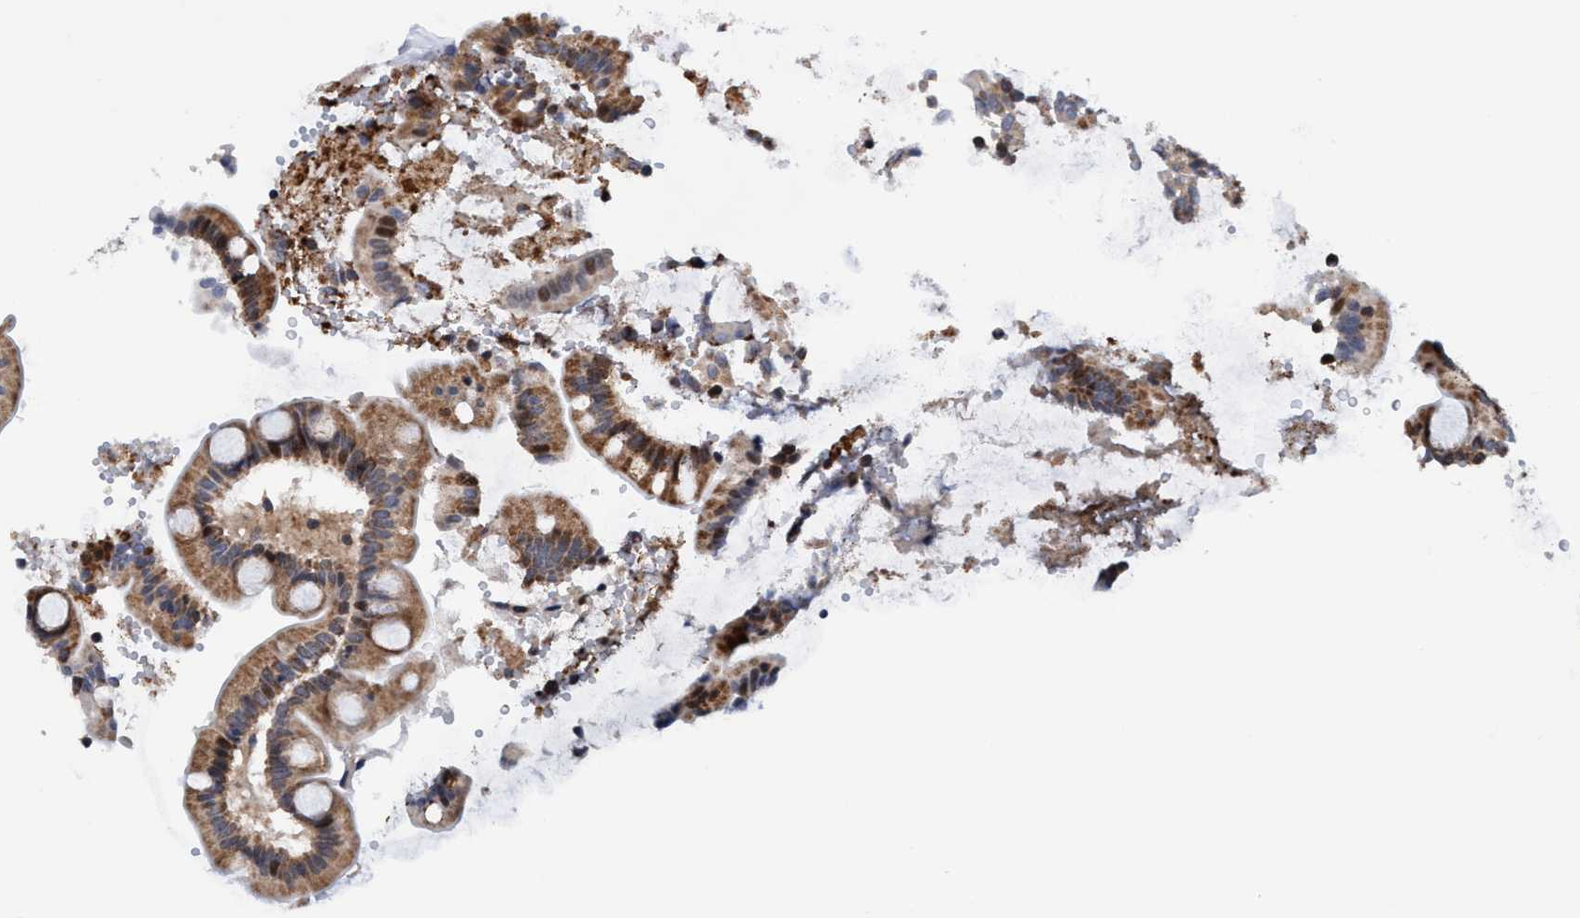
{"staining": {"intensity": "moderate", "quantity": ">75%", "location": "cytoplasmic/membranous"}, "tissue": "small intestine", "cell_type": "Glandular cells", "image_type": "normal", "snomed": [{"axis": "morphology", "description": "Normal tissue, NOS"}, {"axis": "topography", "description": "Small intestine"}], "caption": "Moderate cytoplasmic/membranous protein expression is seen in about >75% of glandular cells in small intestine.", "gene": "AGAP2", "patient": {"sex": "female", "age": 56}}